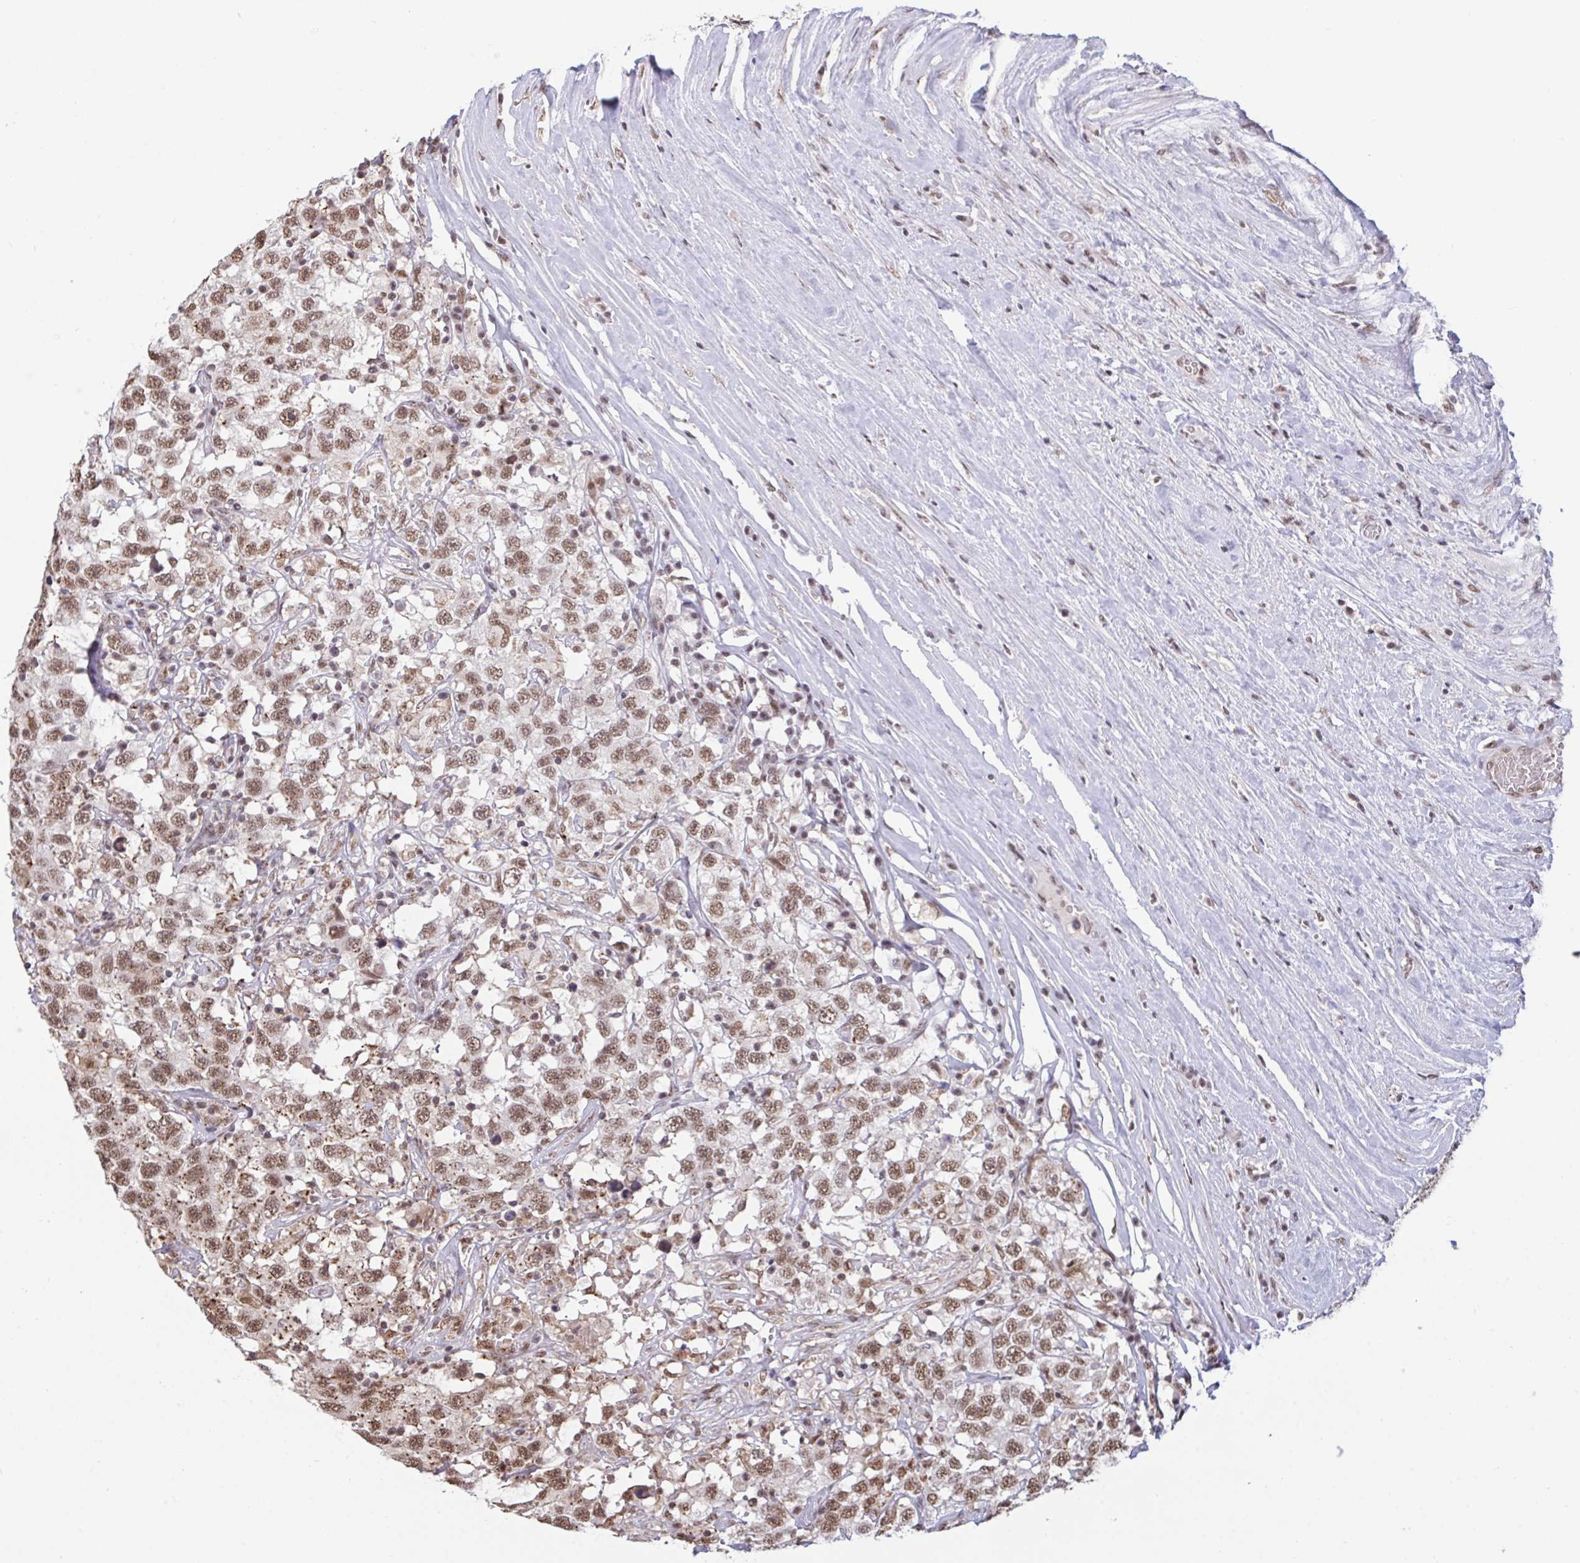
{"staining": {"intensity": "moderate", "quantity": ">75%", "location": "nuclear"}, "tissue": "testis cancer", "cell_type": "Tumor cells", "image_type": "cancer", "snomed": [{"axis": "morphology", "description": "Seminoma, NOS"}, {"axis": "topography", "description": "Testis"}], "caption": "This is an image of immunohistochemistry (IHC) staining of testis cancer, which shows moderate expression in the nuclear of tumor cells.", "gene": "PUF60", "patient": {"sex": "male", "age": 41}}